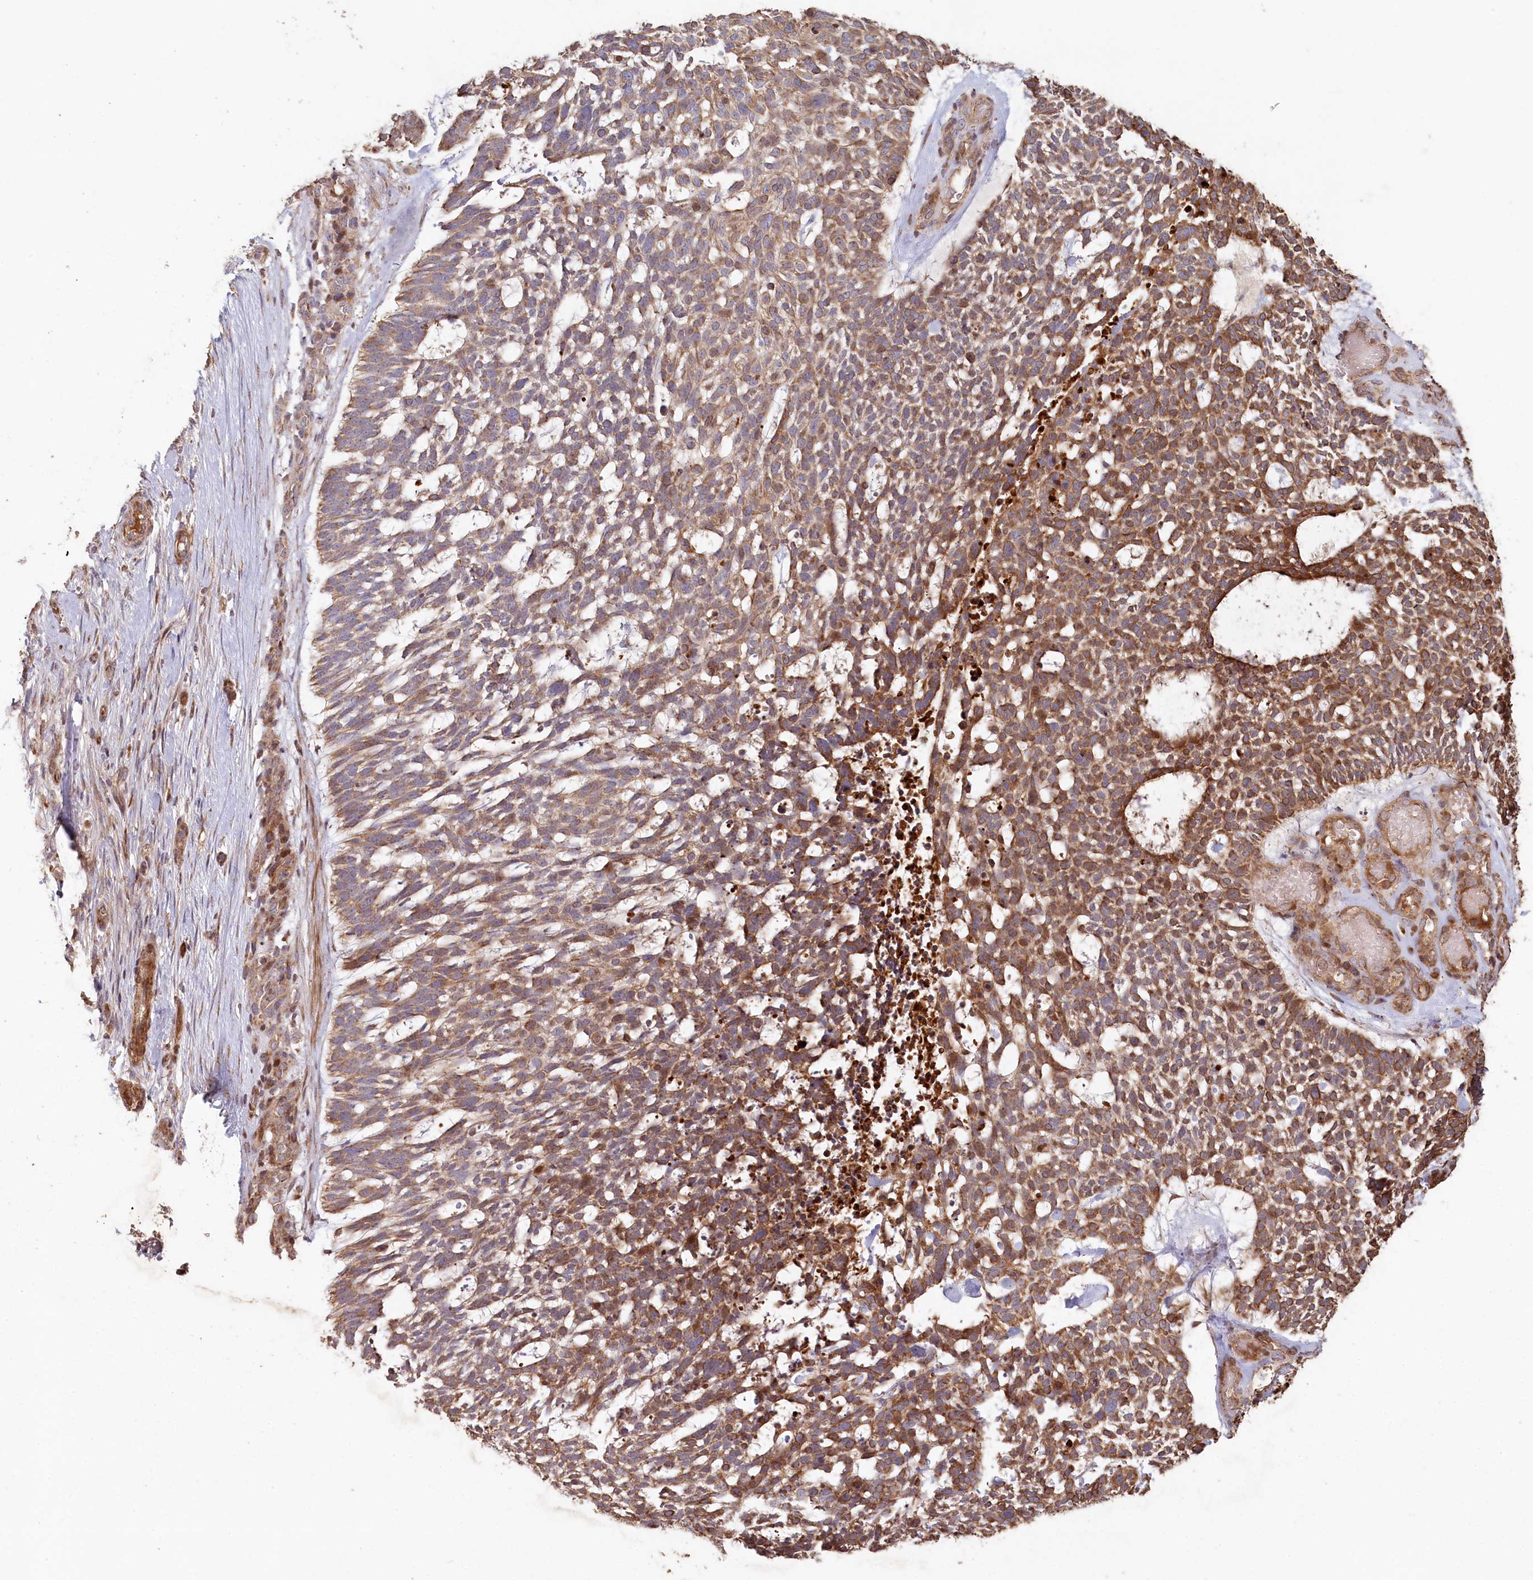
{"staining": {"intensity": "moderate", "quantity": ">75%", "location": "cytoplasmic/membranous"}, "tissue": "skin cancer", "cell_type": "Tumor cells", "image_type": "cancer", "snomed": [{"axis": "morphology", "description": "Basal cell carcinoma"}, {"axis": "topography", "description": "Skin"}], "caption": "Skin cancer (basal cell carcinoma) tissue exhibits moderate cytoplasmic/membranous expression in about >75% of tumor cells, visualized by immunohistochemistry. (Brightfield microscopy of DAB IHC at high magnification).", "gene": "HAL", "patient": {"sex": "male", "age": 88}}